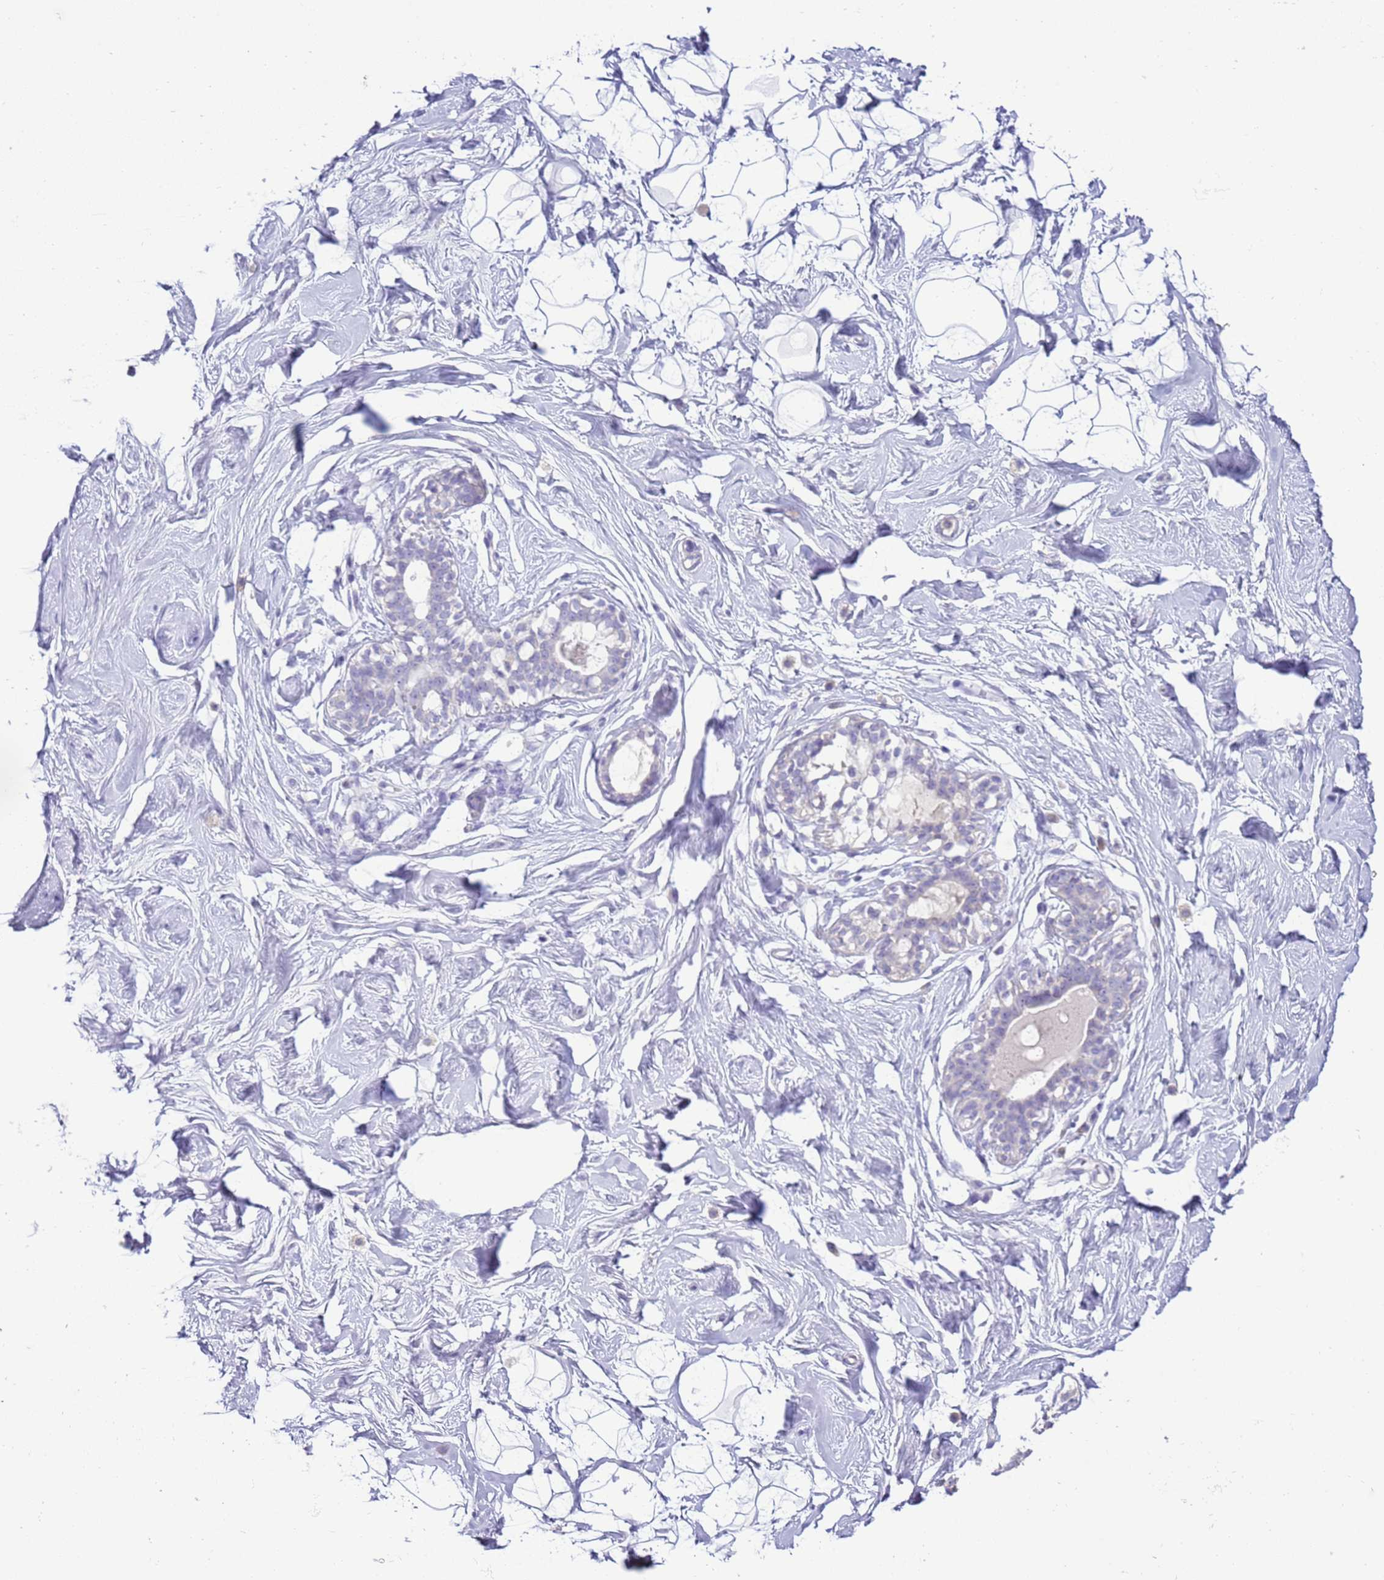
{"staining": {"intensity": "negative", "quantity": "none", "location": "none"}, "tissue": "breast", "cell_type": "Adipocytes", "image_type": "normal", "snomed": [{"axis": "morphology", "description": "Normal tissue, NOS"}, {"axis": "morphology", "description": "Adenoma, NOS"}, {"axis": "topography", "description": "Breast"}], "caption": "A photomicrograph of breast stained for a protein demonstrates no brown staining in adipocytes.", "gene": "IL2RG", "patient": {"sex": "female", "age": 23}}